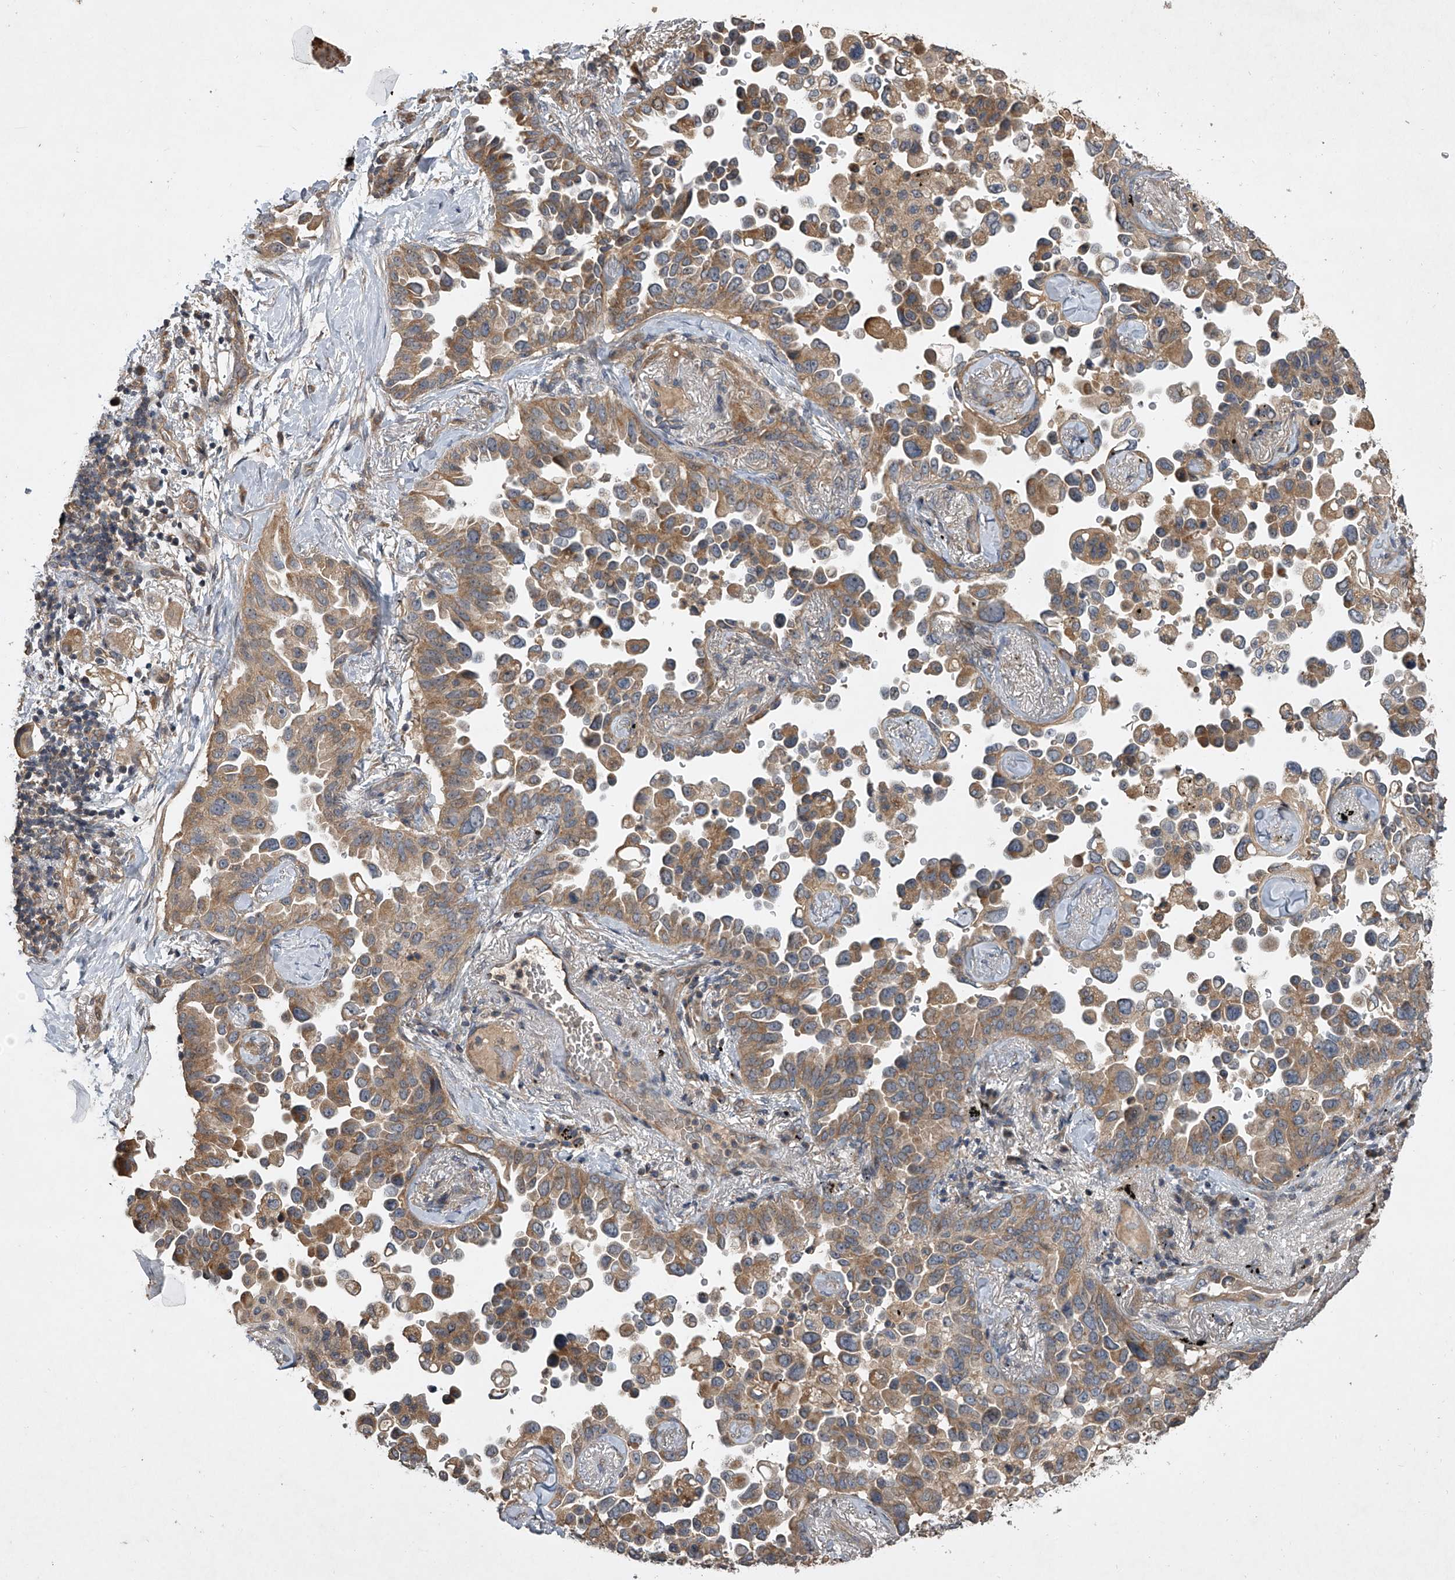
{"staining": {"intensity": "moderate", "quantity": ">75%", "location": "cytoplasmic/membranous"}, "tissue": "lung cancer", "cell_type": "Tumor cells", "image_type": "cancer", "snomed": [{"axis": "morphology", "description": "Adenocarcinoma, NOS"}, {"axis": "topography", "description": "Lung"}], "caption": "A brown stain highlights moderate cytoplasmic/membranous positivity of a protein in human lung cancer (adenocarcinoma) tumor cells.", "gene": "NFS1", "patient": {"sex": "female", "age": 67}}